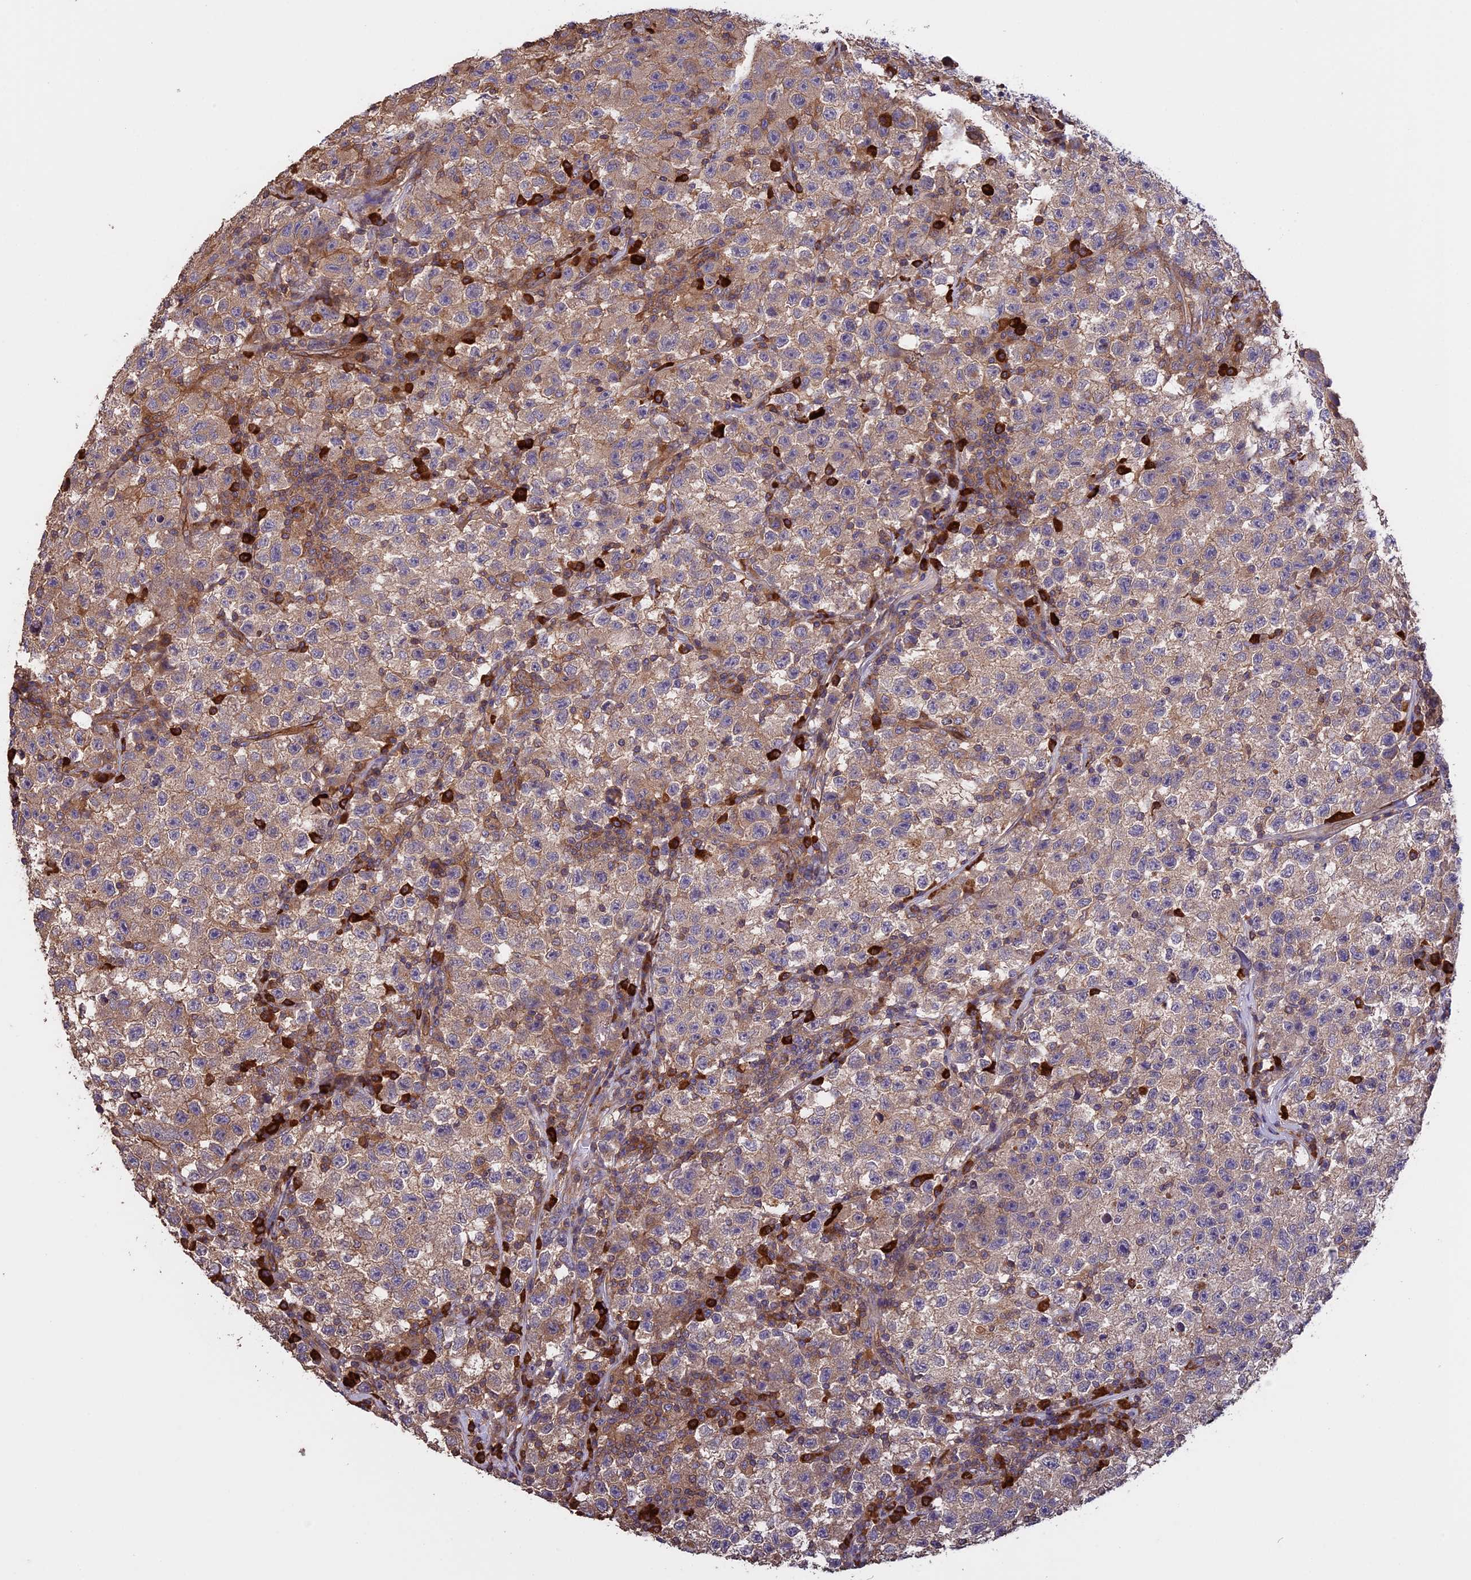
{"staining": {"intensity": "weak", "quantity": "25%-75%", "location": "cytoplasmic/membranous"}, "tissue": "testis cancer", "cell_type": "Tumor cells", "image_type": "cancer", "snomed": [{"axis": "morphology", "description": "Seminoma, NOS"}, {"axis": "topography", "description": "Testis"}], "caption": "Protein expression by IHC exhibits weak cytoplasmic/membranous positivity in approximately 25%-75% of tumor cells in testis cancer (seminoma). The staining is performed using DAB brown chromogen to label protein expression. The nuclei are counter-stained blue using hematoxylin.", "gene": "GAS8", "patient": {"sex": "male", "age": 22}}